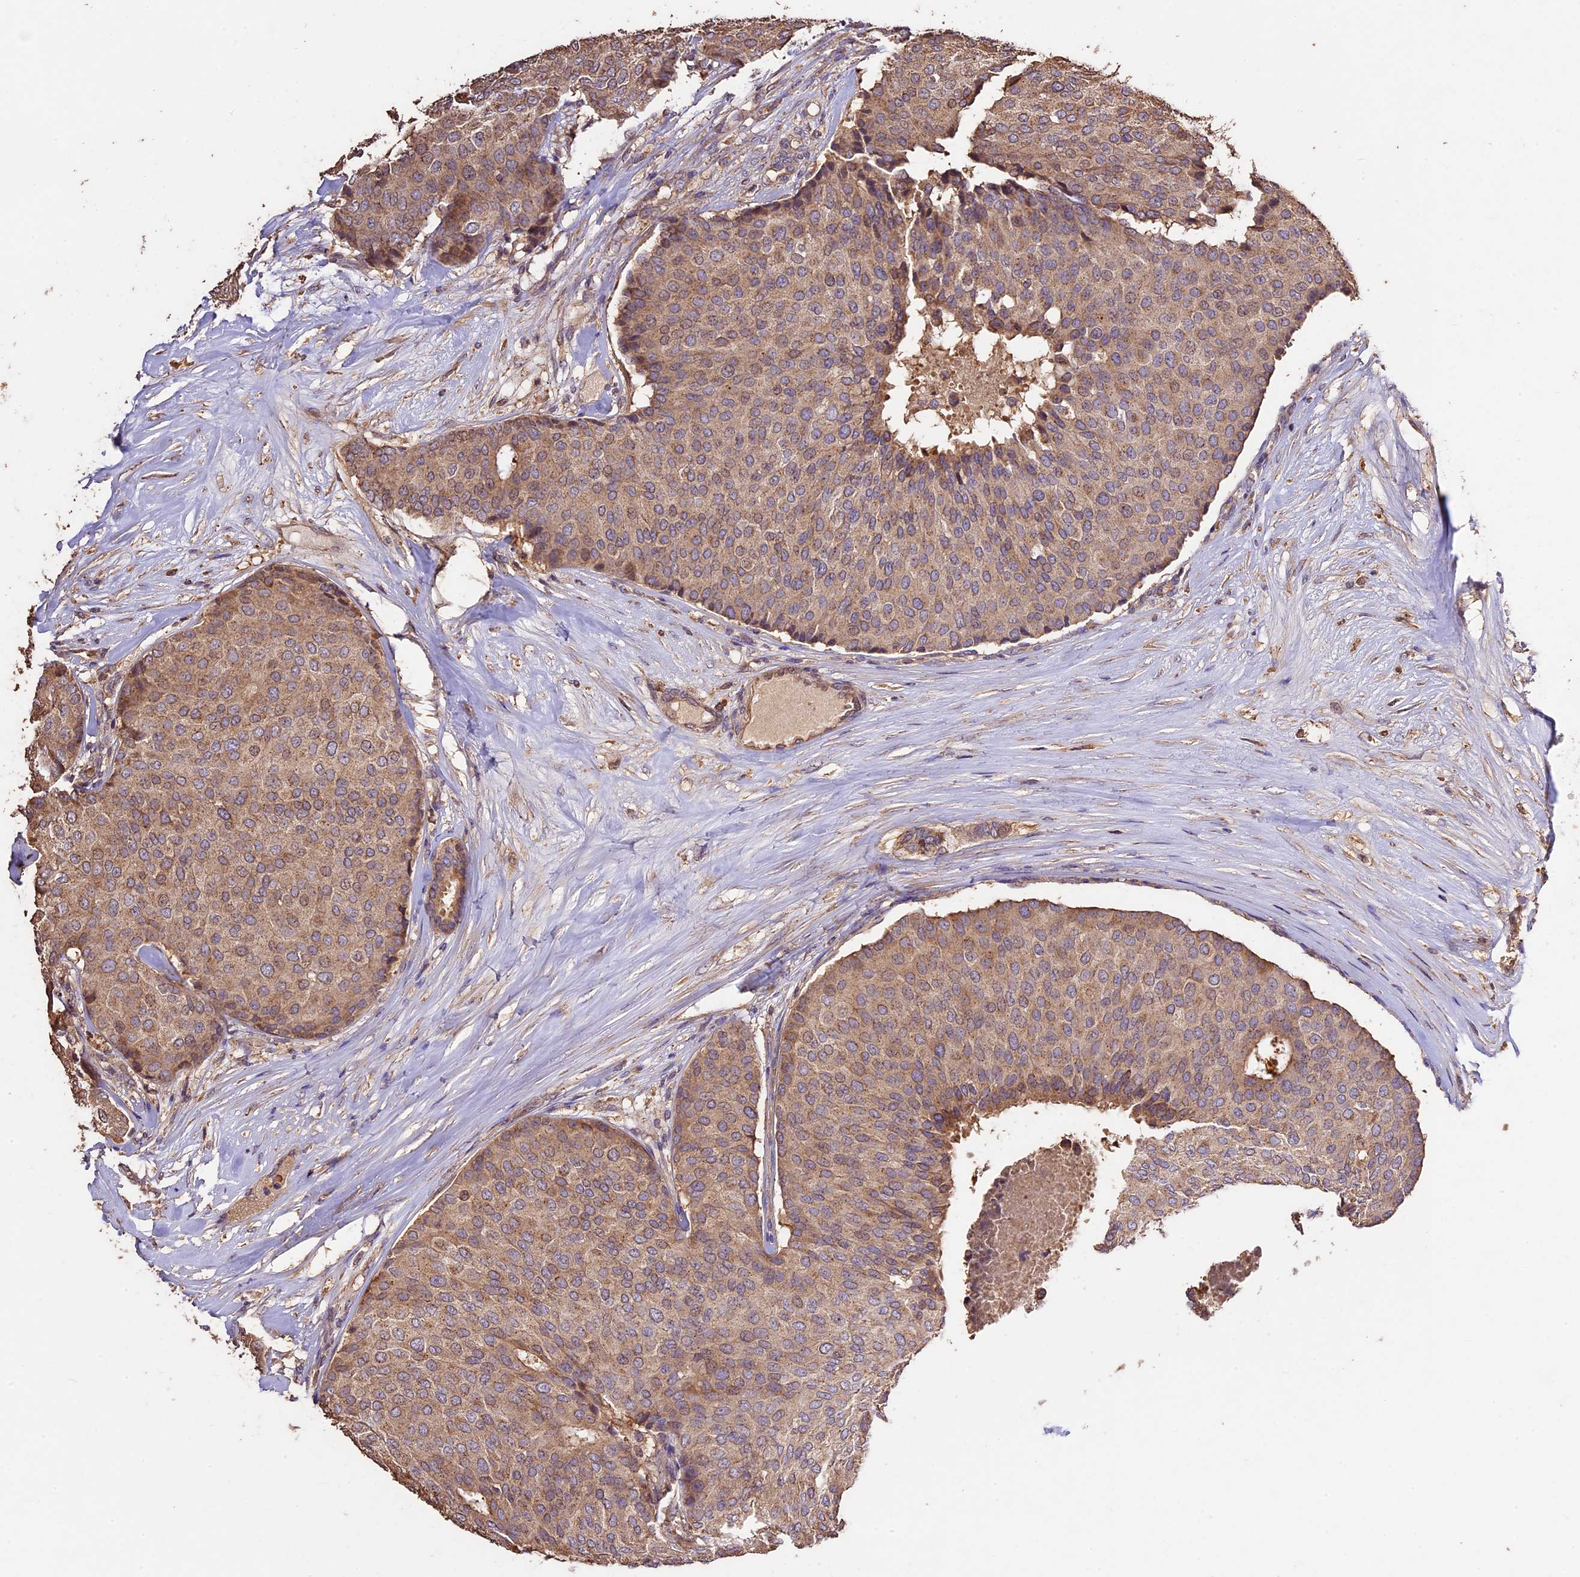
{"staining": {"intensity": "moderate", "quantity": ">75%", "location": "cytoplasmic/membranous"}, "tissue": "breast cancer", "cell_type": "Tumor cells", "image_type": "cancer", "snomed": [{"axis": "morphology", "description": "Duct carcinoma"}, {"axis": "topography", "description": "Breast"}], "caption": "This is a histology image of immunohistochemistry (IHC) staining of invasive ductal carcinoma (breast), which shows moderate positivity in the cytoplasmic/membranous of tumor cells.", "gene": "CRLF1", "patient": {"sex": "female", "age": 75}}